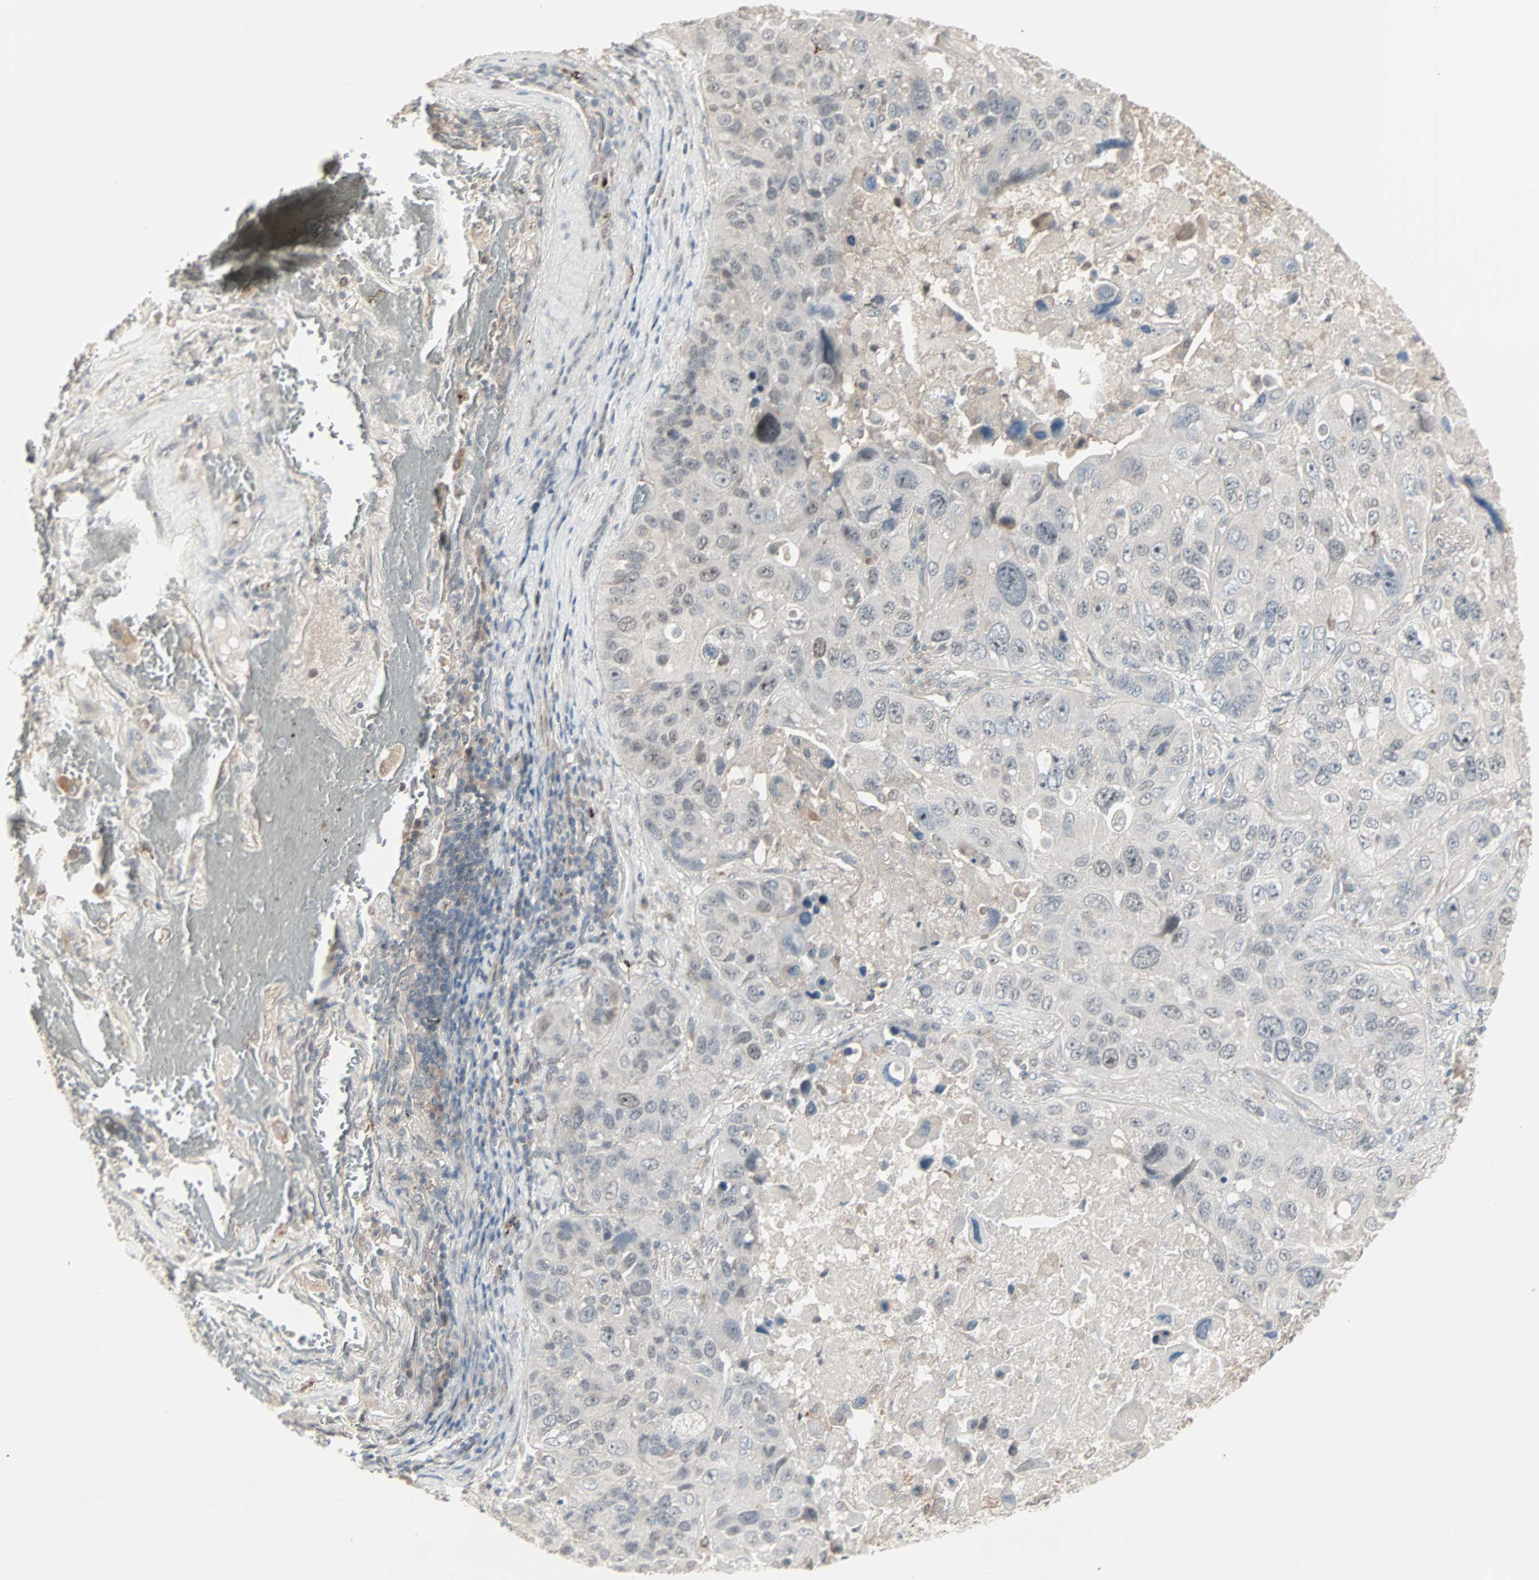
{"staining": {"intensity": "weak", "quantity": "25%-75%", "location": "cytoplasmic/membranous,nuclear"}, "tissue": "lung cancer", "cell_type": "Tumor cells", "image_type": "cancer", "snomed": [{"axis": "morphology", "description": "Squamous cell carcinoma, NOS"}, {"axis": "topography", "description": "Lung"}], "caption": "Tumor cells display weak cytoplasmic/membranous and nuclear expression in about 25%-75% of cells in lung squamous cell carcinoma. Nuclei are stained in blue.", "gene": "KDM4A", "patient": {"sex": "male", "age": 57}}